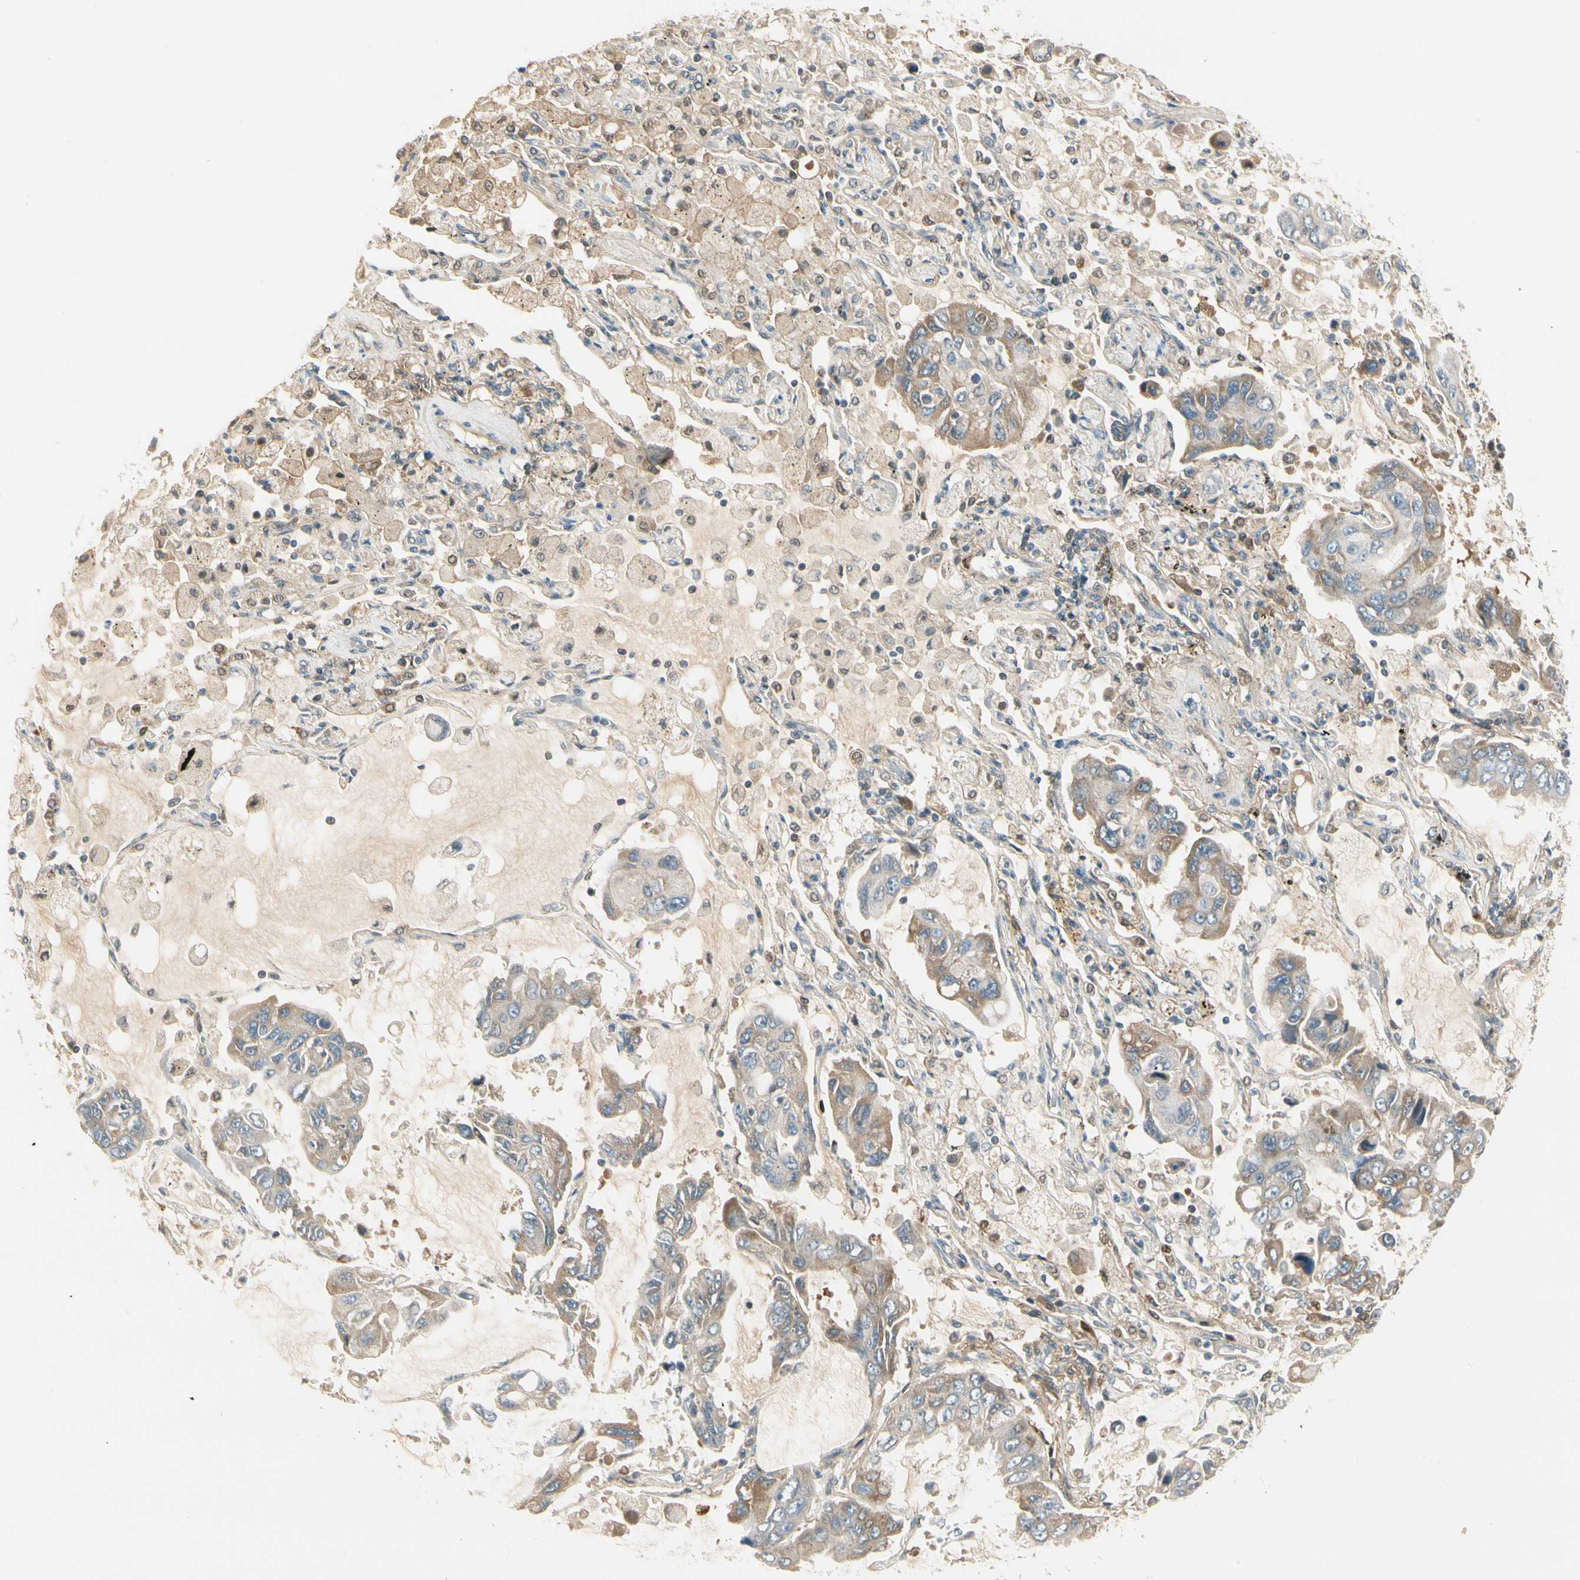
{"staining": {"intensity": "moderate", "quantity": "25%-75%", "location": "cytoplasmic/membranous"}, "tissue": "lung cancer", "cell_type": "Tumor cells", "image_type": "cancer", "snomed": [{"axis": "morphology", "description": "Adenocarcinoma, NOS"}, {"axis": "topography", "description": "Lung"}], "caption": "This photomicrograph shows immunohistochemistry (IHC) staining of human lung cancer (adenocarcinoma), with medium moderate cytoplasmic/membranous staining in about 25%-75% of tumor cells.", "gene": "EPHB3", "patient": {"sex": "male", "age": 64}}